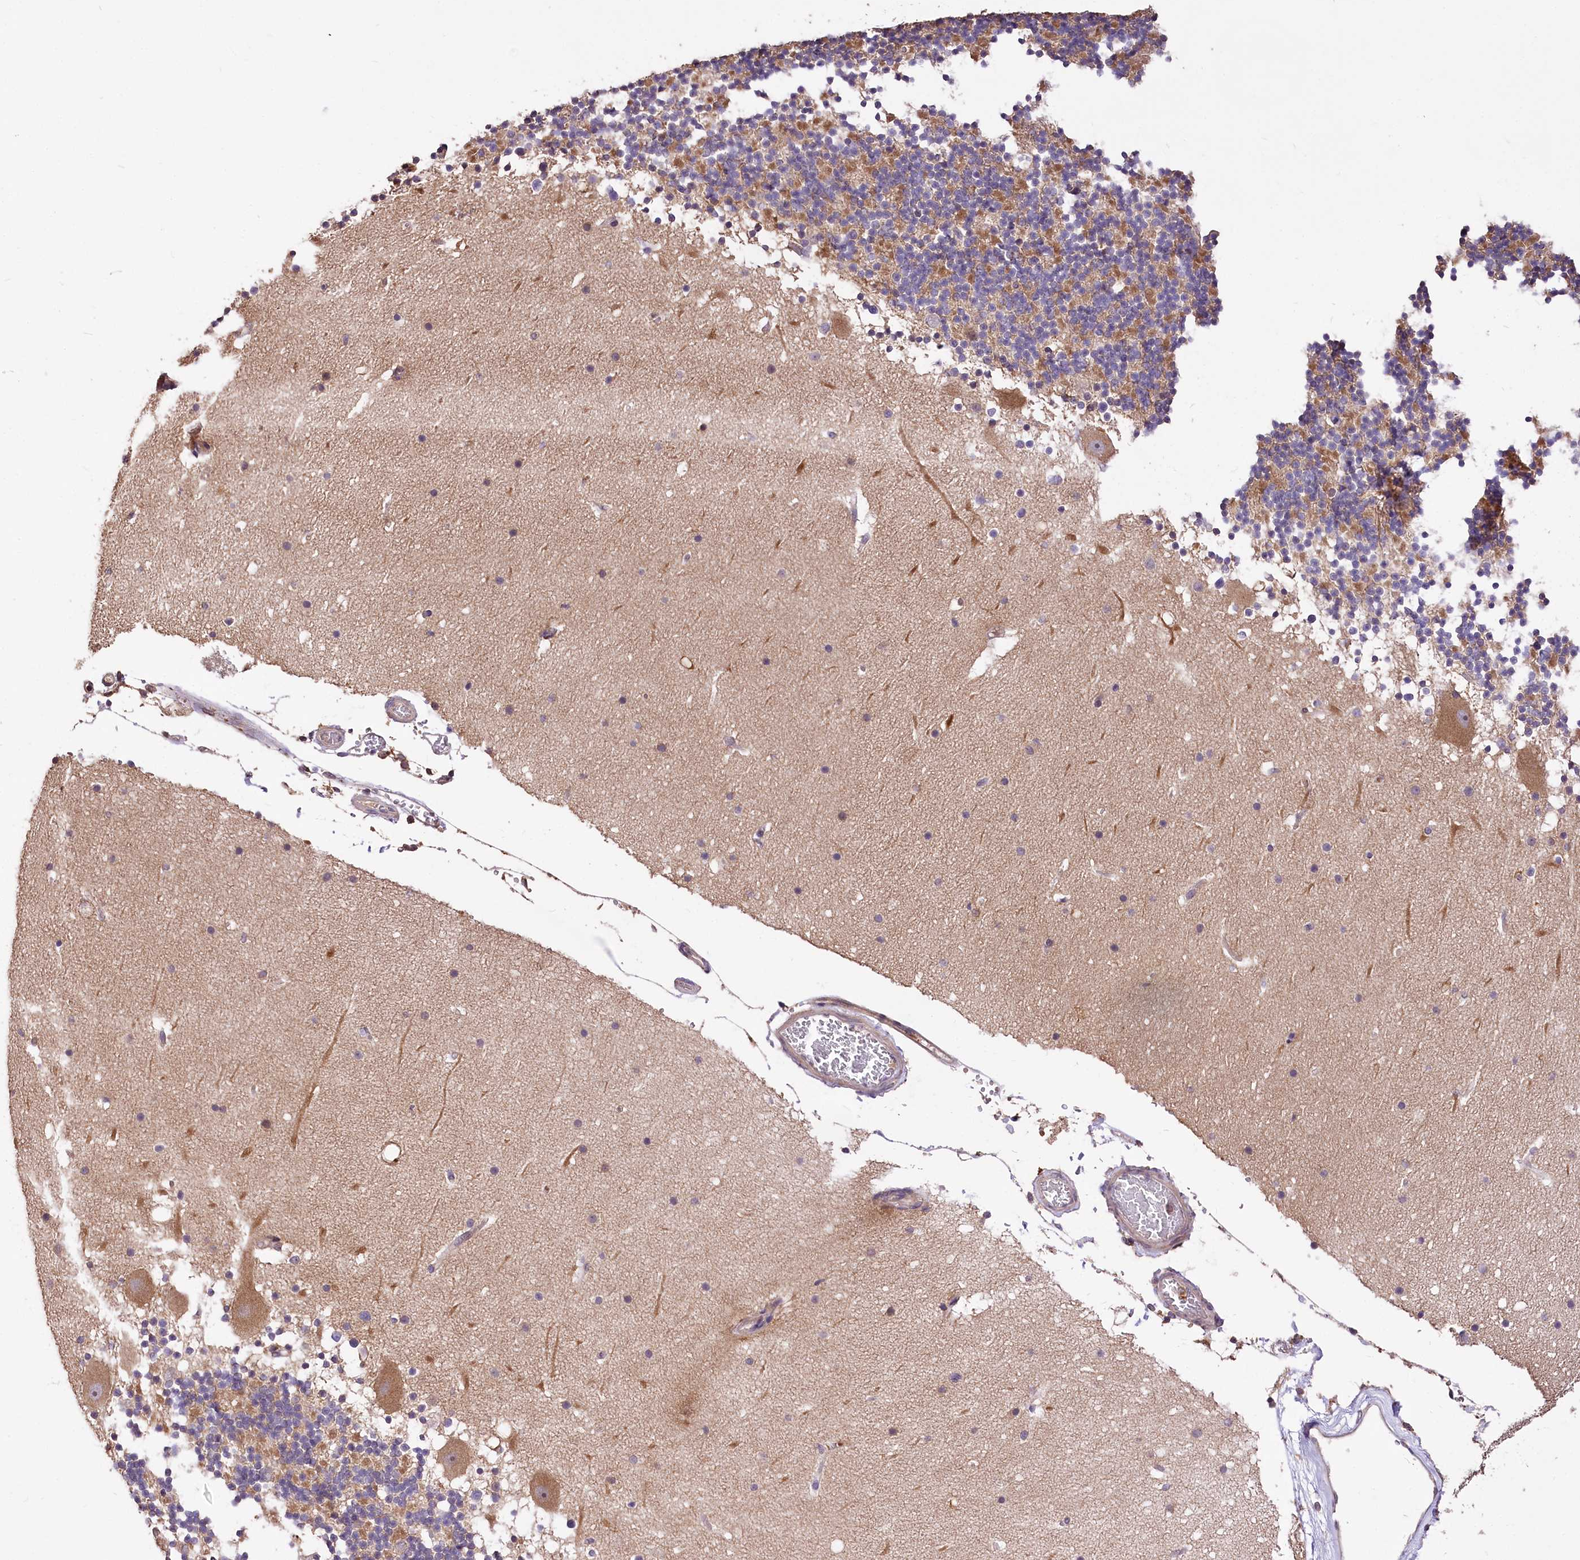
{"staining": {"intensity": "moderate", "quantity": "<25%", "location": "cytoplasmic/membranous"}, "tissue": "cerebellum", "cell_type": "Cells in granular layer", "image_type": "normal", "snomed": [{"axis": "morphology", "description": "Normal tissue, NOS"}, {"axis": "topography", "description": "Cerebellum"}], "caption": "Brown immunohistochemical staining in unremarkable cerebellum displays moderate cytoplasmic/membranous positivity in about <25% of cells in granular layer.", "gene": "SERGEF", "patient": {"sex": "male", "age": 57}}